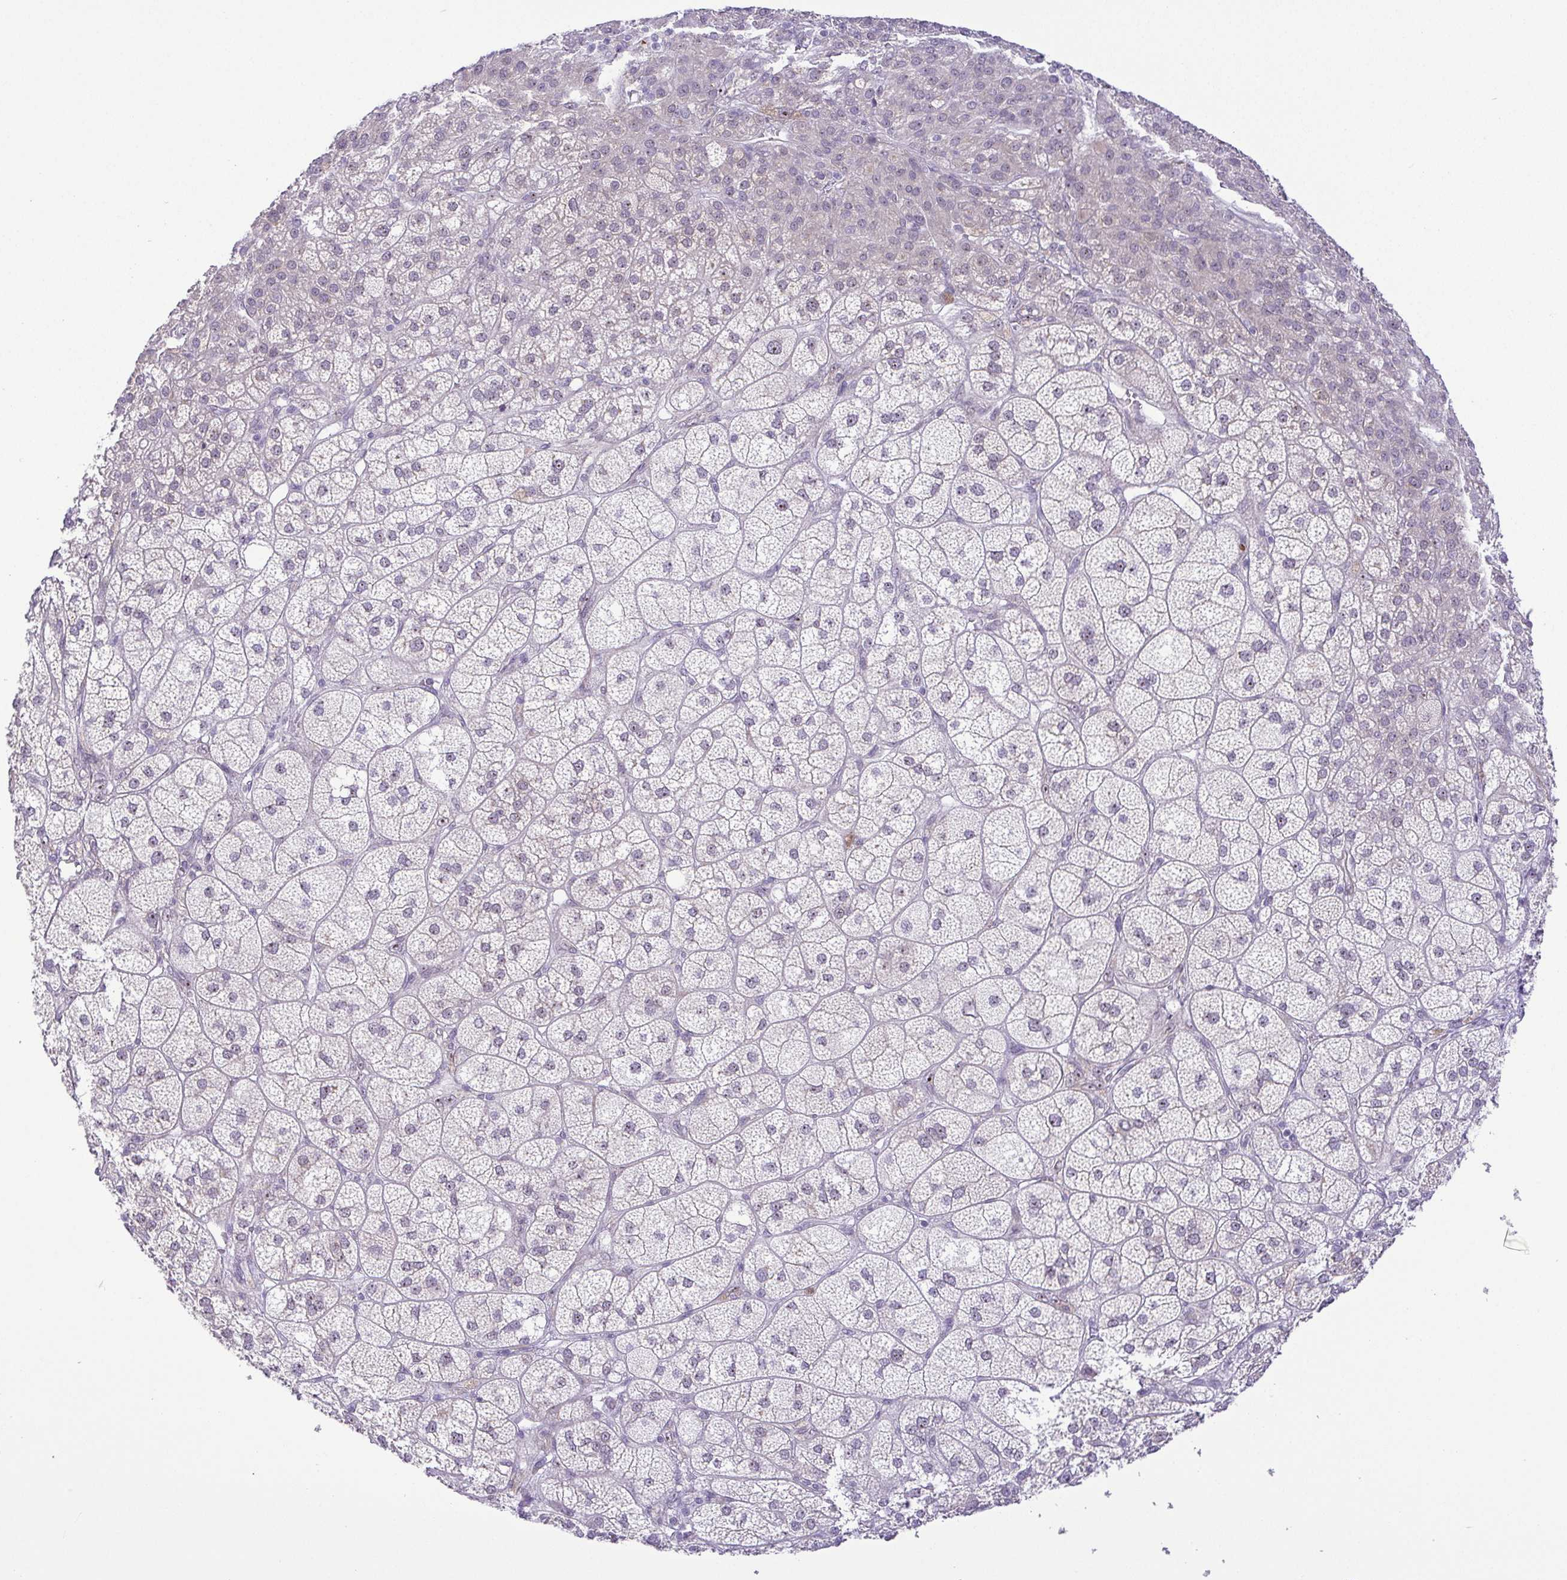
{"staining": {"intensity": "weak", "quantity": "<25%", "location": "cytoplasmic/membranous,nuclear"}, "tissue": "adrenal gland", "cell_type": "Glandular cells", "image_type": "normal", "snomed": [{"axis": "morphology", "description": "Normal tissue, NOS"}, {"axis": "topography", "description": "Adrenal gland"}], "caption": "Immunohistochemistry of normal adrenal gland demonstrates no expression in glandular cells. (Immunohistochemistry, brightfield microscopy, high magnification).", "gene": "RSL24D1", "patient": {"sex": "female", "age": 60}}